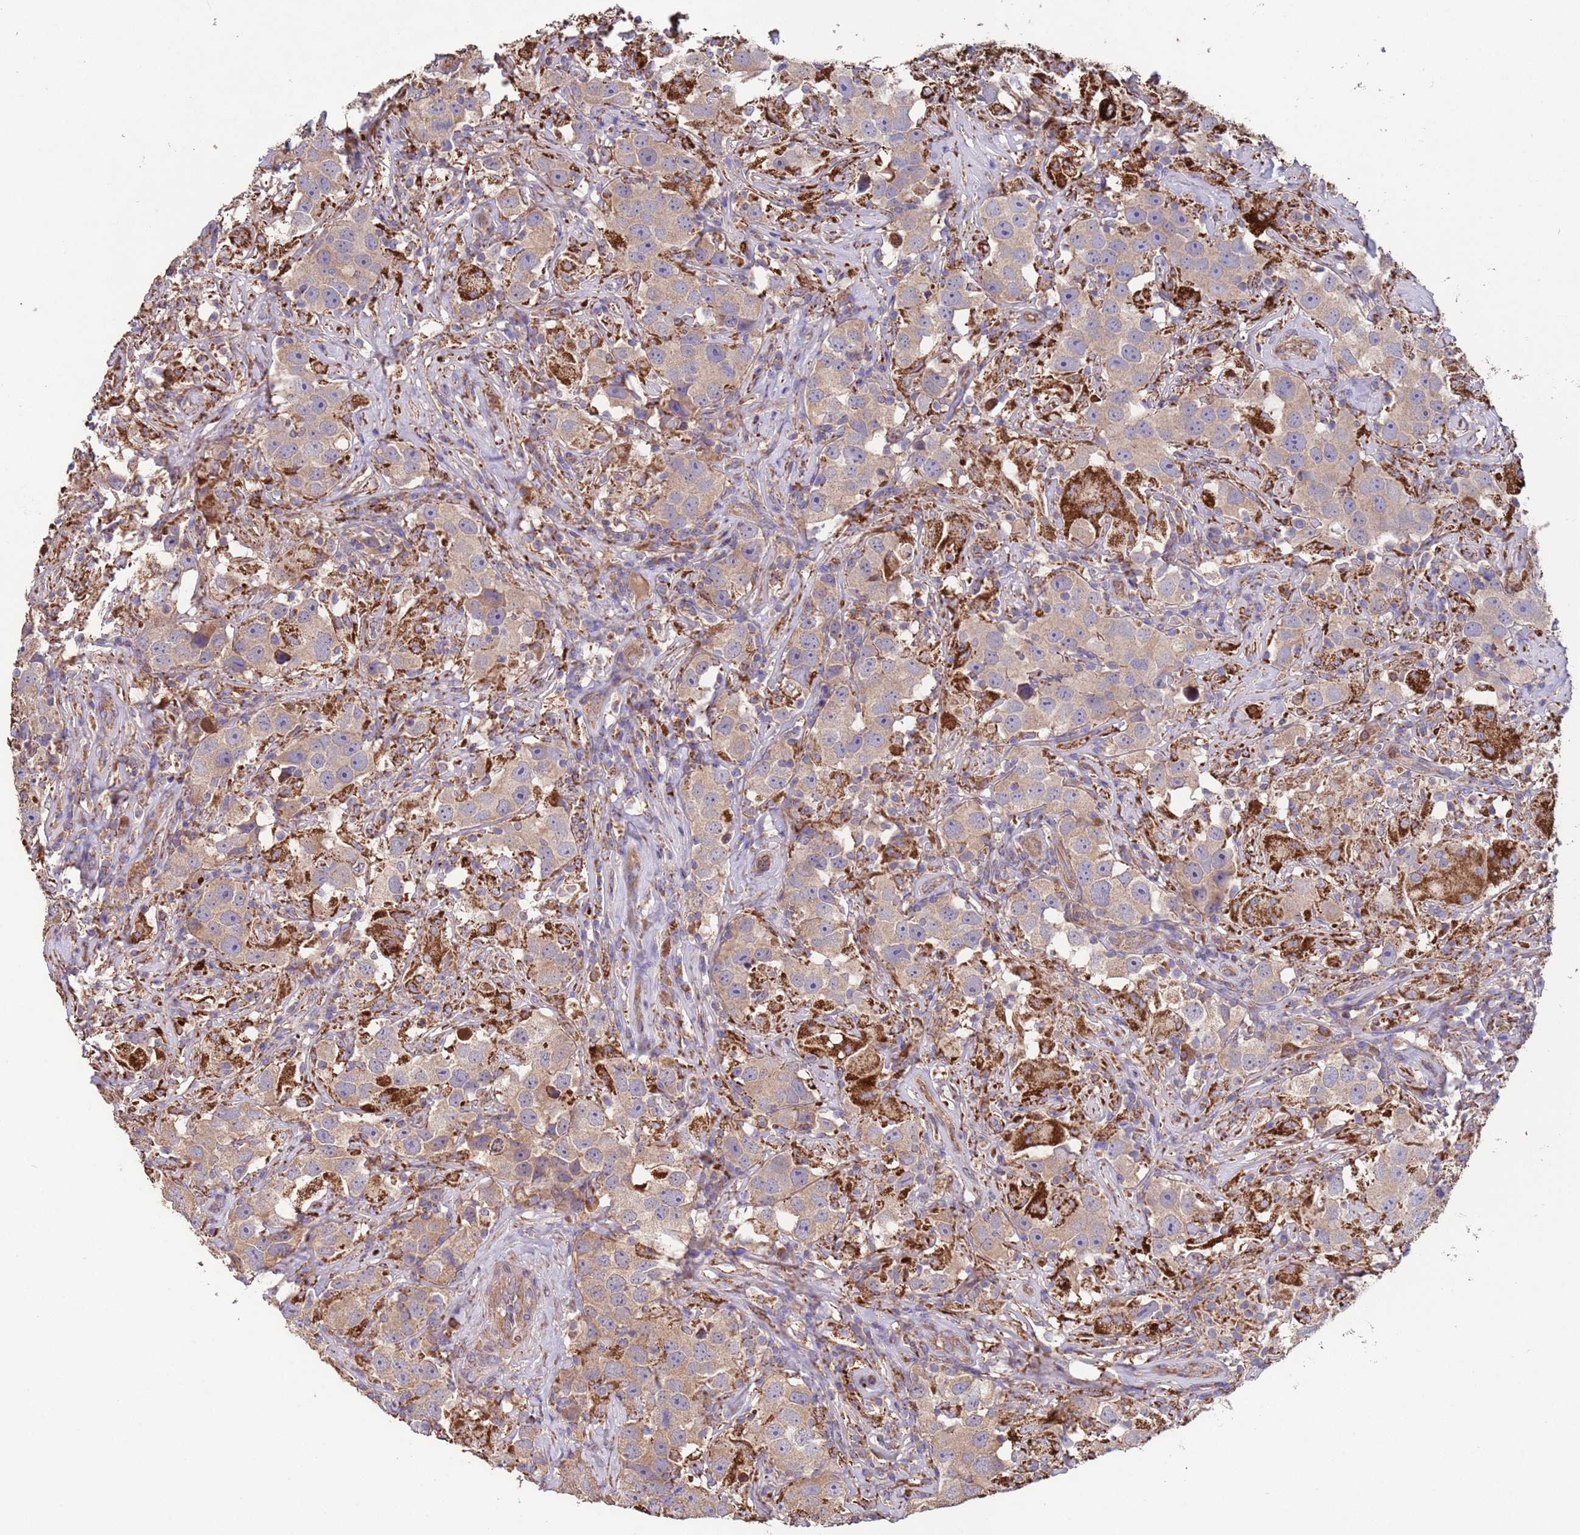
{"staining": {"intensity": "weak", "quantity": ">75%", "location": "cytoplasmic/membranous"}, "tissue": "testis cancer", "cell_type": "Tumor cells", "image_type": "cancer", "snomed": [{"axis": "morphology", "description": "Seminoma, NOS"}, {"axis": "topography", "description": "Testis"}], "caption": "Human testis seminoma stained with a brown dye demonstrates weak cytoplasmic/membranous positive expression in approximately >75% of tumor cells.", "gene": "EEF1AKMT1", "patient": {"sex": "male", "age": 49}}